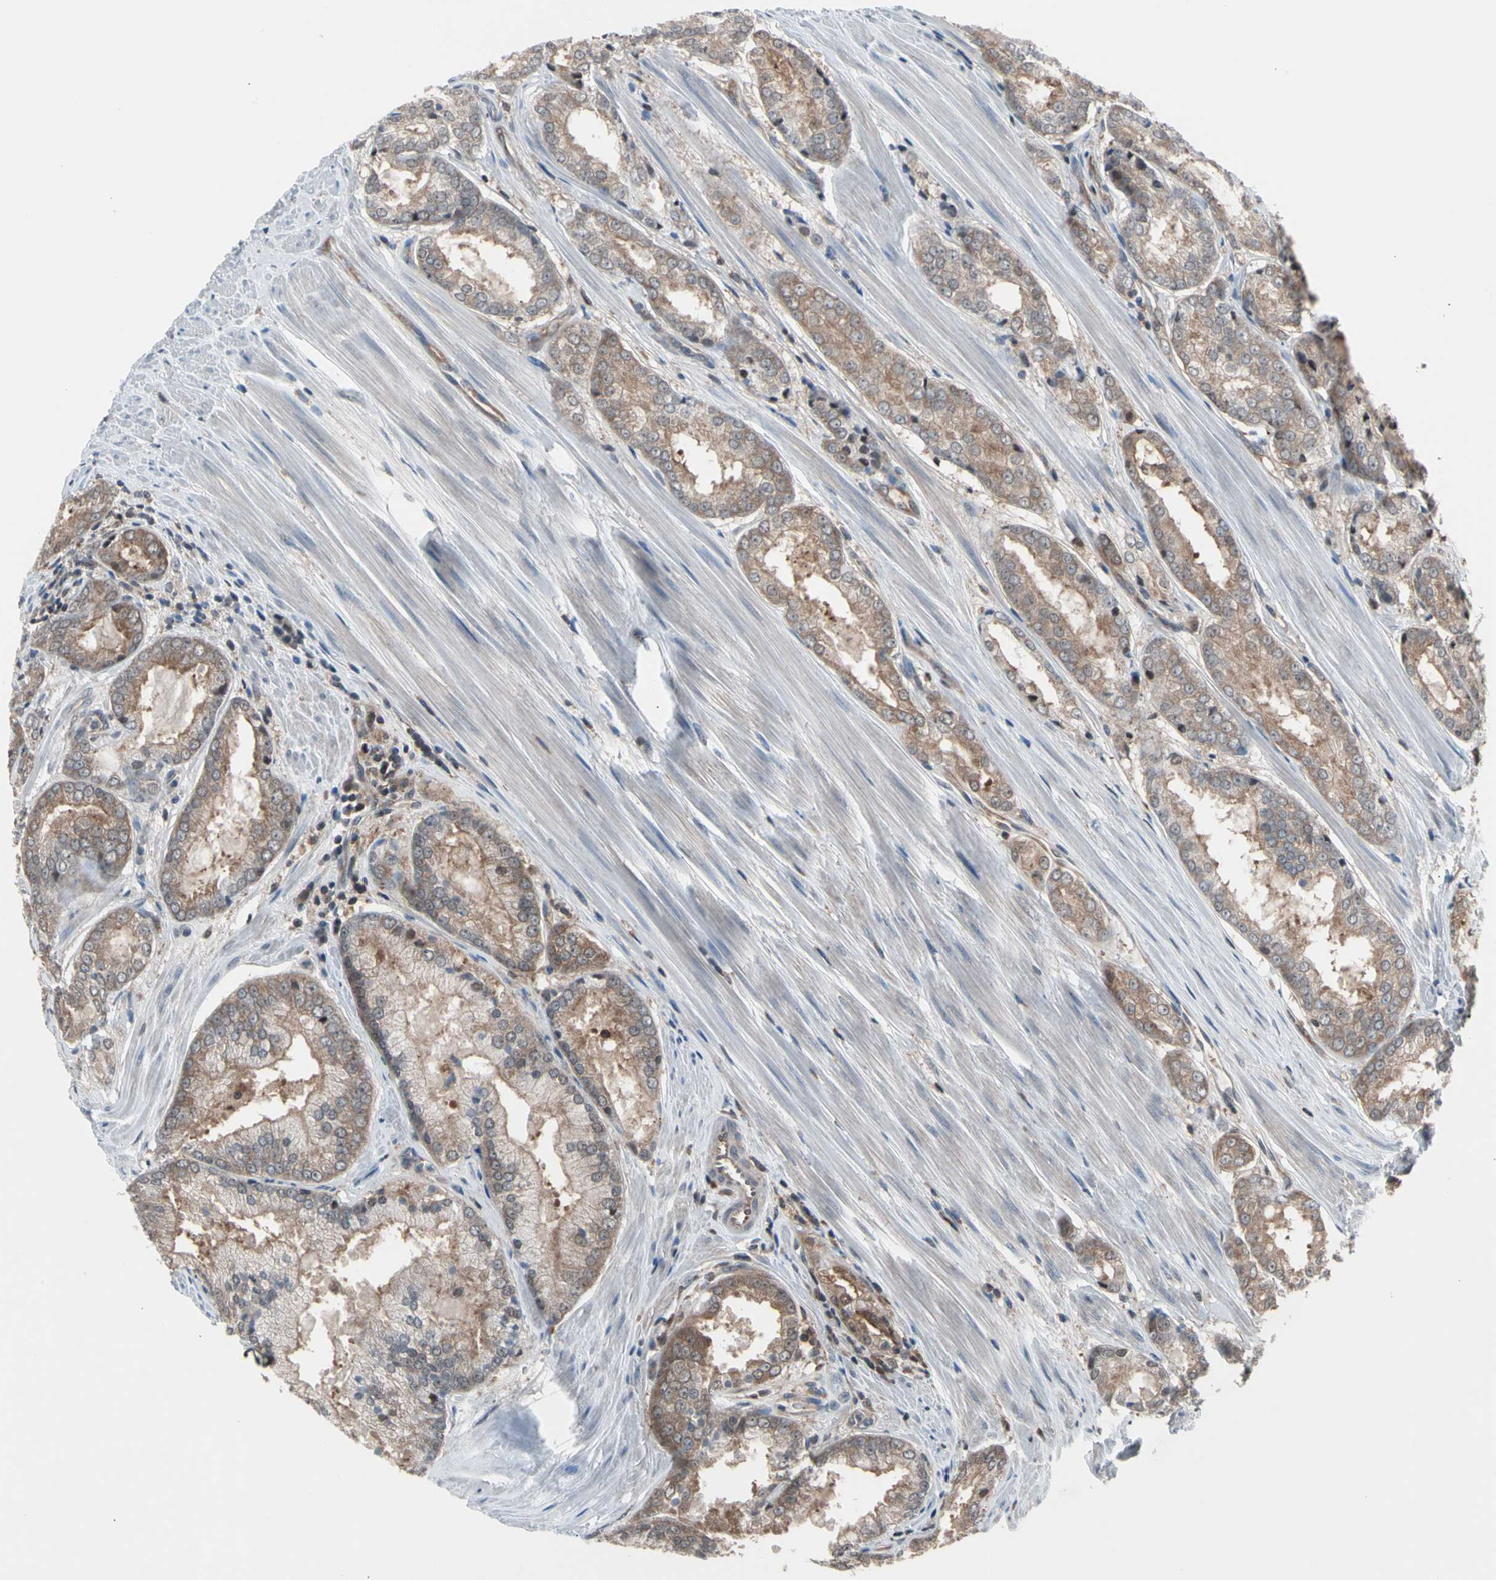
{"staining": {"intensity": "moderate", "quantity": ">75%", "location": "cytoplasmic/membranous"}, "tissue": "prostate cancer", "cell_type": "Tumor cells", "image_type": "cancer", "snomed": [{"axis": "morphology", "description": "Adenocarcinoma, Low grade"}, {"axis": "topography", "description": "Prostate"}], "caption": "This micrograph reveals IHC staining of prostate adenocarcinoma (low-grade), with medium moderate cytoplasmic/membranous expression in approximately >75% of tumor cells.", "gene": "PSMA2", "patient": {"sex": "male", "age": 64}}